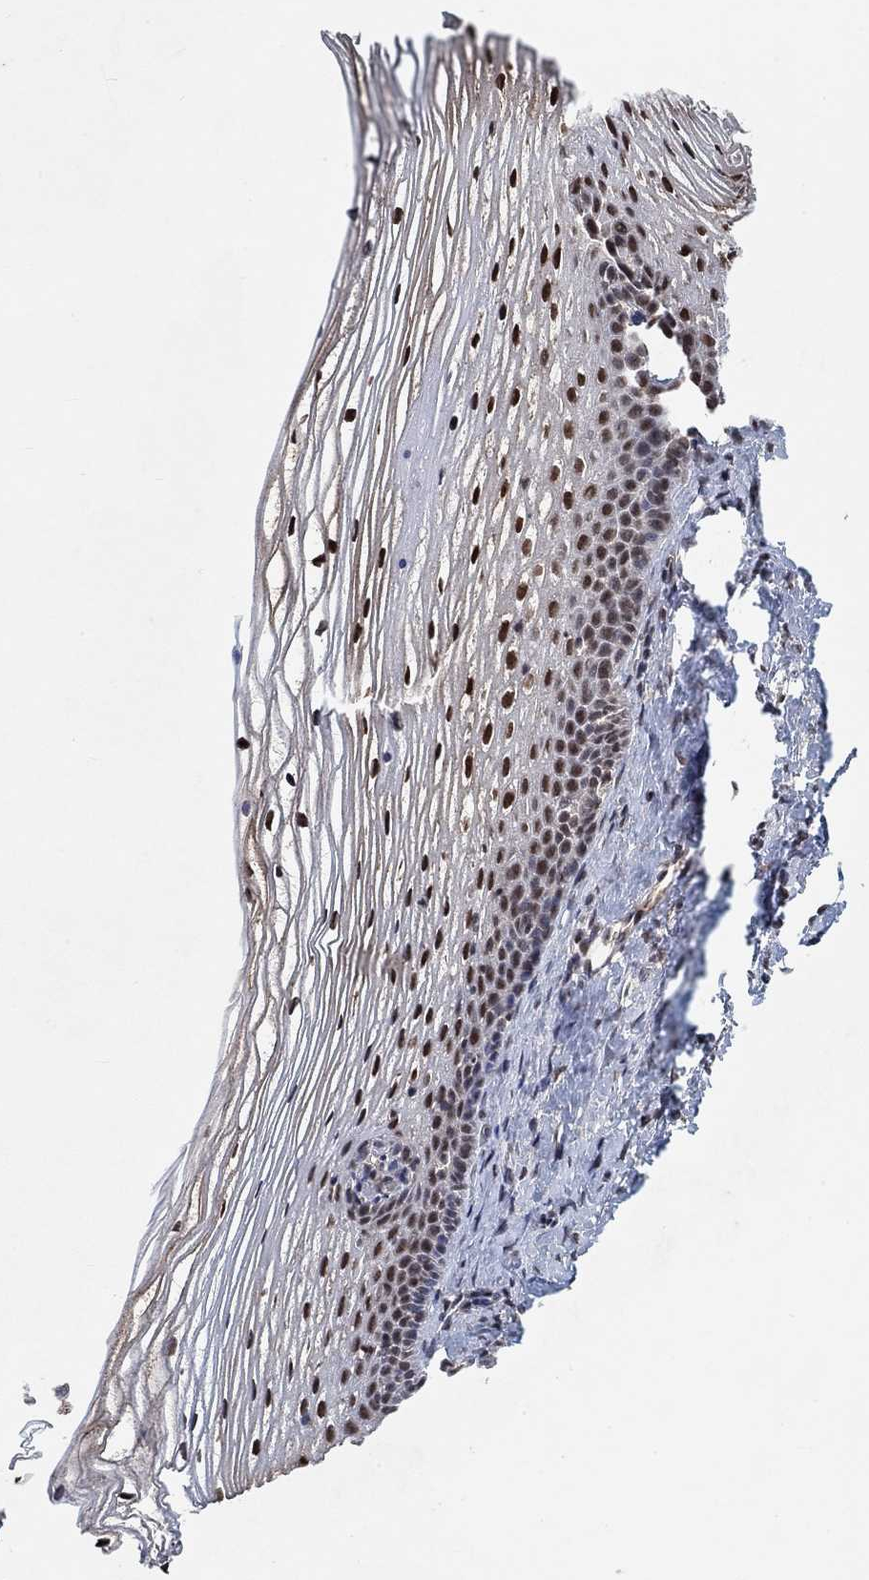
{"staining": {"intensity": "moderate", "quantity": ">75%", "location": "nuclear"}, "tissue": "cervix", "cell_type": "Glandular cells", "image_type": "normal", "snomed": [{"axis": "morphology", "description": "Normal tissue, NOS"}, {"axis": "topography", "description": "Cervix"}], "caption": "Cervix stained with a brown dye exhibits moderate nuclear positive expression in approximately >75% of glandular cells.", "gene": "THAP8", "patient": {"sex": "female", "age": 39}}